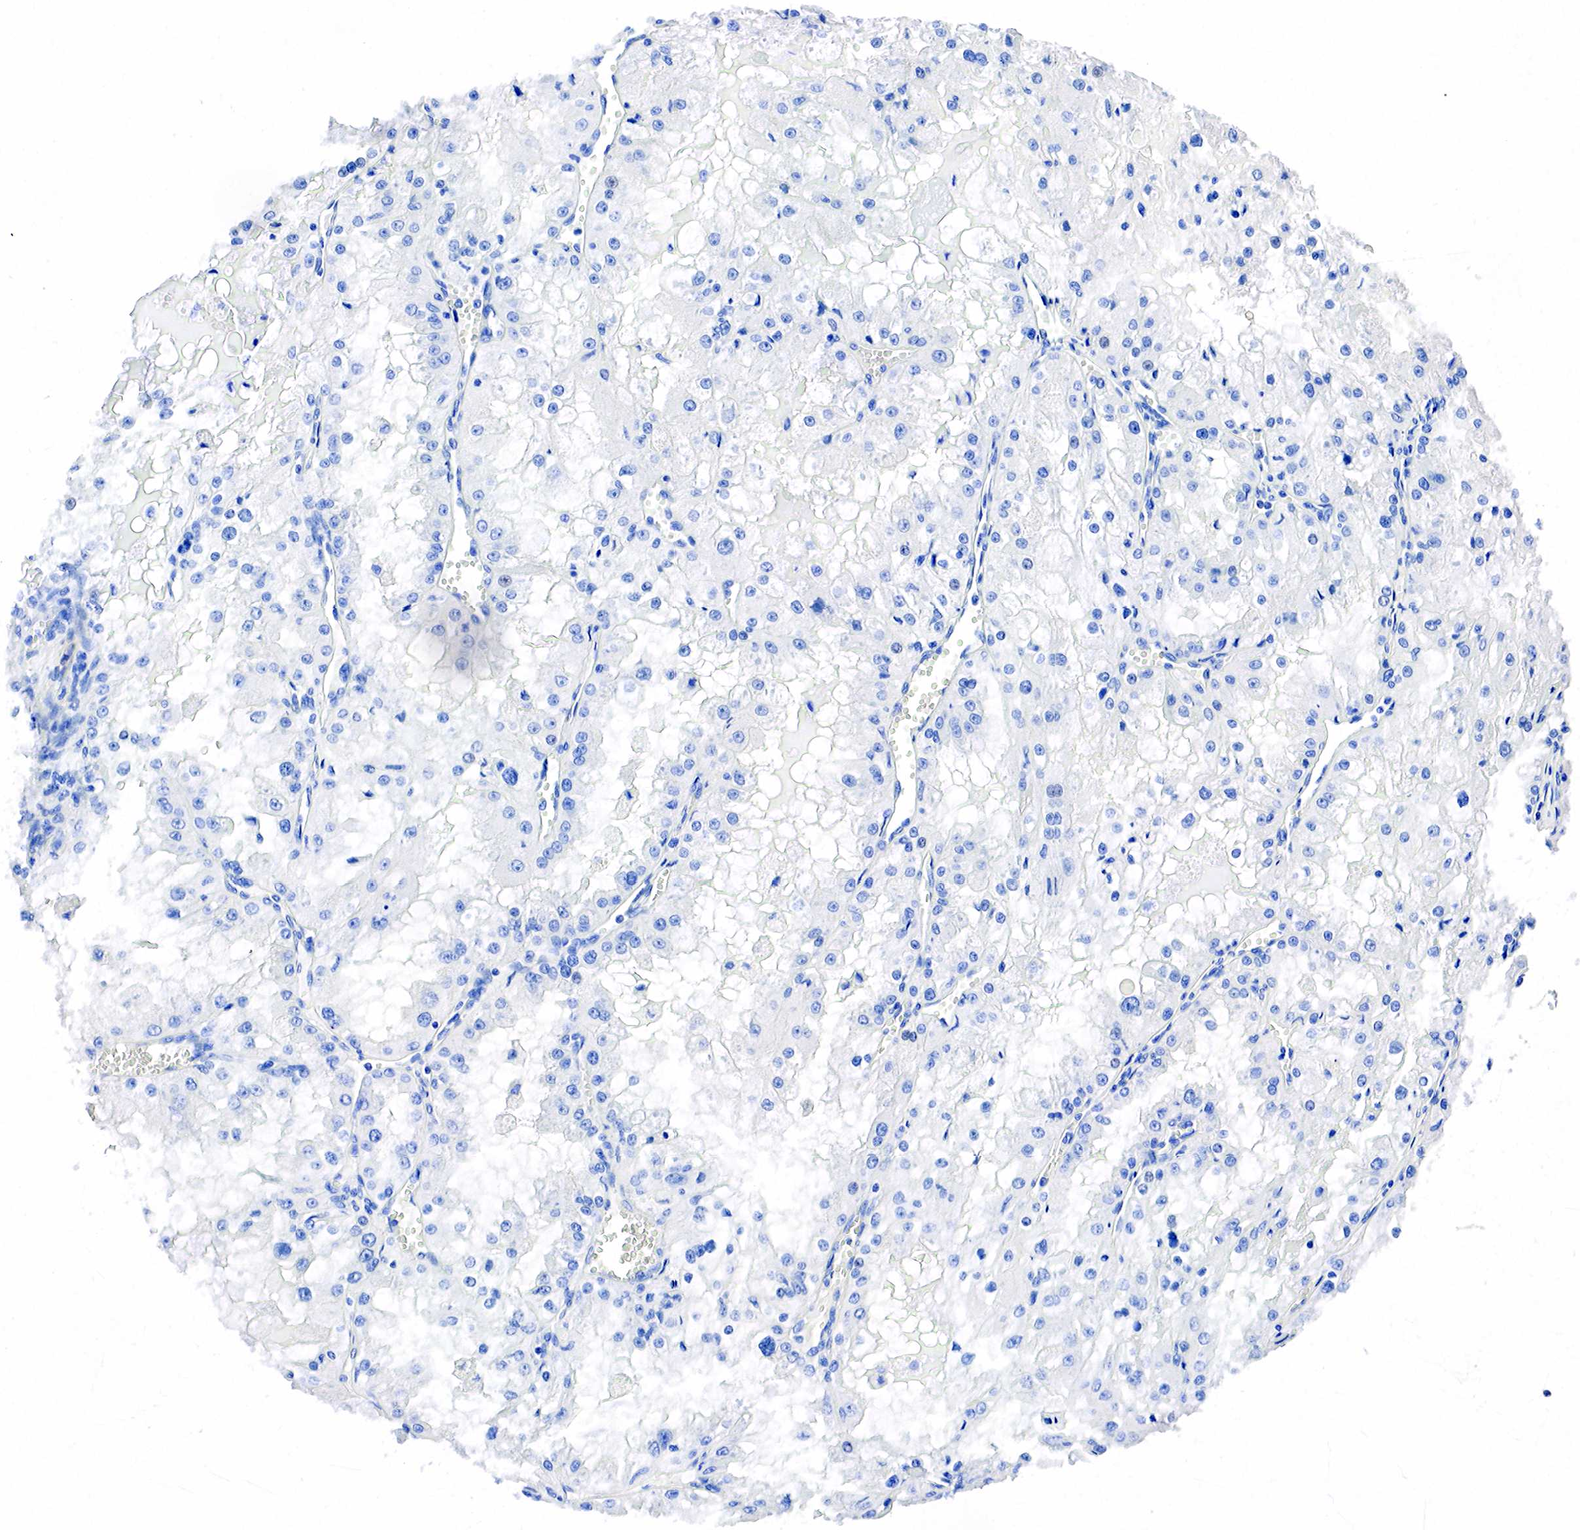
{"staining": {"intensity": "negative", "quantity": "none", "location": "none"}, "tissue": "renal cancer", "cell_type": "Tumor cells", "image_type": "cancer", "snomed": [{"axis": "morphology", "description": "Adenocarcinoma, NOS"}, {"axis": "topography", "description": "Kidney"}], "caption": "Renal cancer was stained to show a protein in brown. There is no significant positivity in tumor cells.", "gene": "SST", "patient": {"sex": "female", "age": 74}}